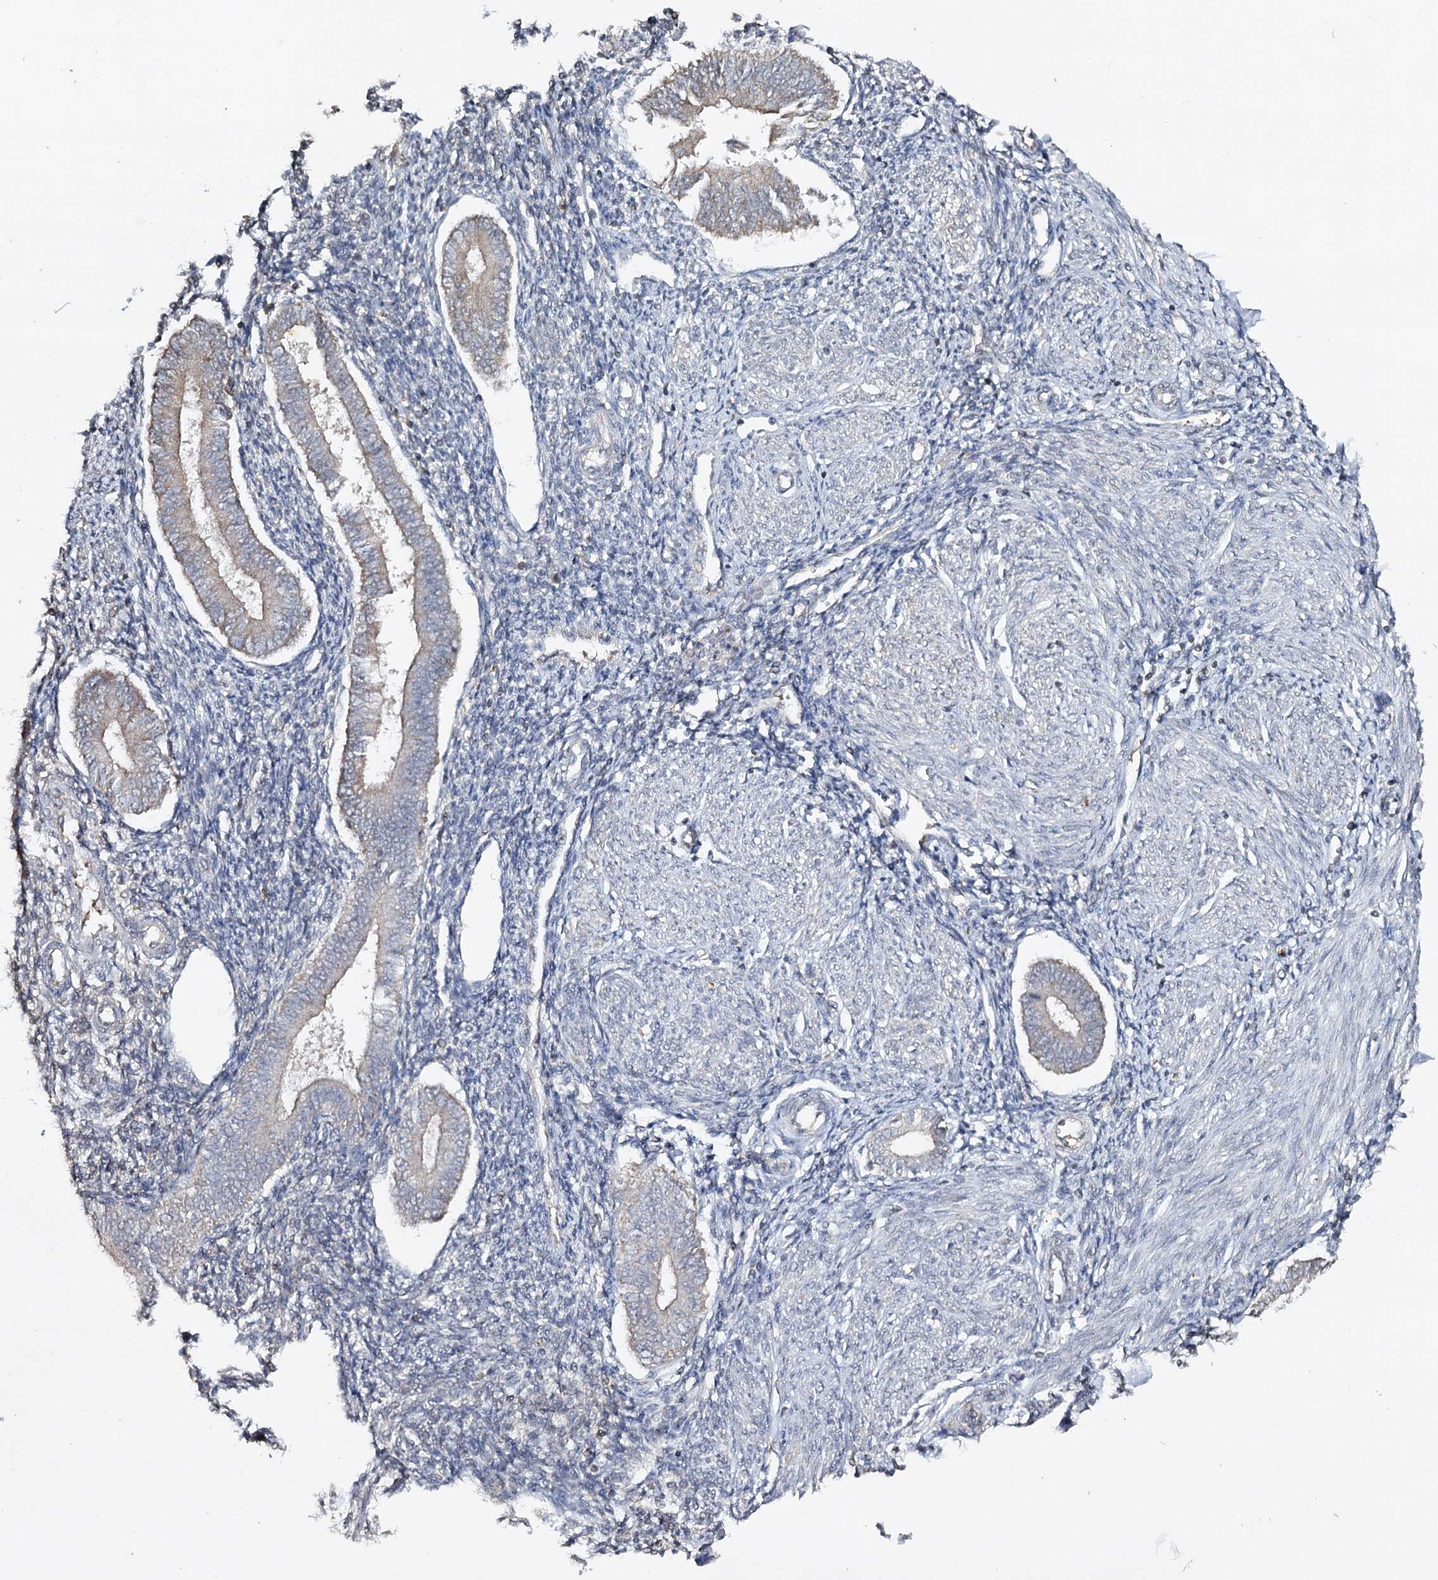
{"staining": {"intensity": "negative", "quantity": "none", "location": "none"}, "tissue": "endometrium", "cell_type": "Cells in endometrial stroma", "image_type": "normal", "snomed": [{"axis": "morphology", "description": "Normal tissue, NOS"}, {"axis": "topography", "description": "Uterus"}, {"axis": "topography", "description": "Endometrium"}], "caption": "Histopathology image shows no significant protein staining in cells in endometrial stroma of unremarkable endometrium. (Stains: DAB IHC with hematoxylin counter stain, Microscopy: brightfield microscopy at high magnification).", "gene": "CYP2B6", "patient": {"sex": "female", "age": 48}}